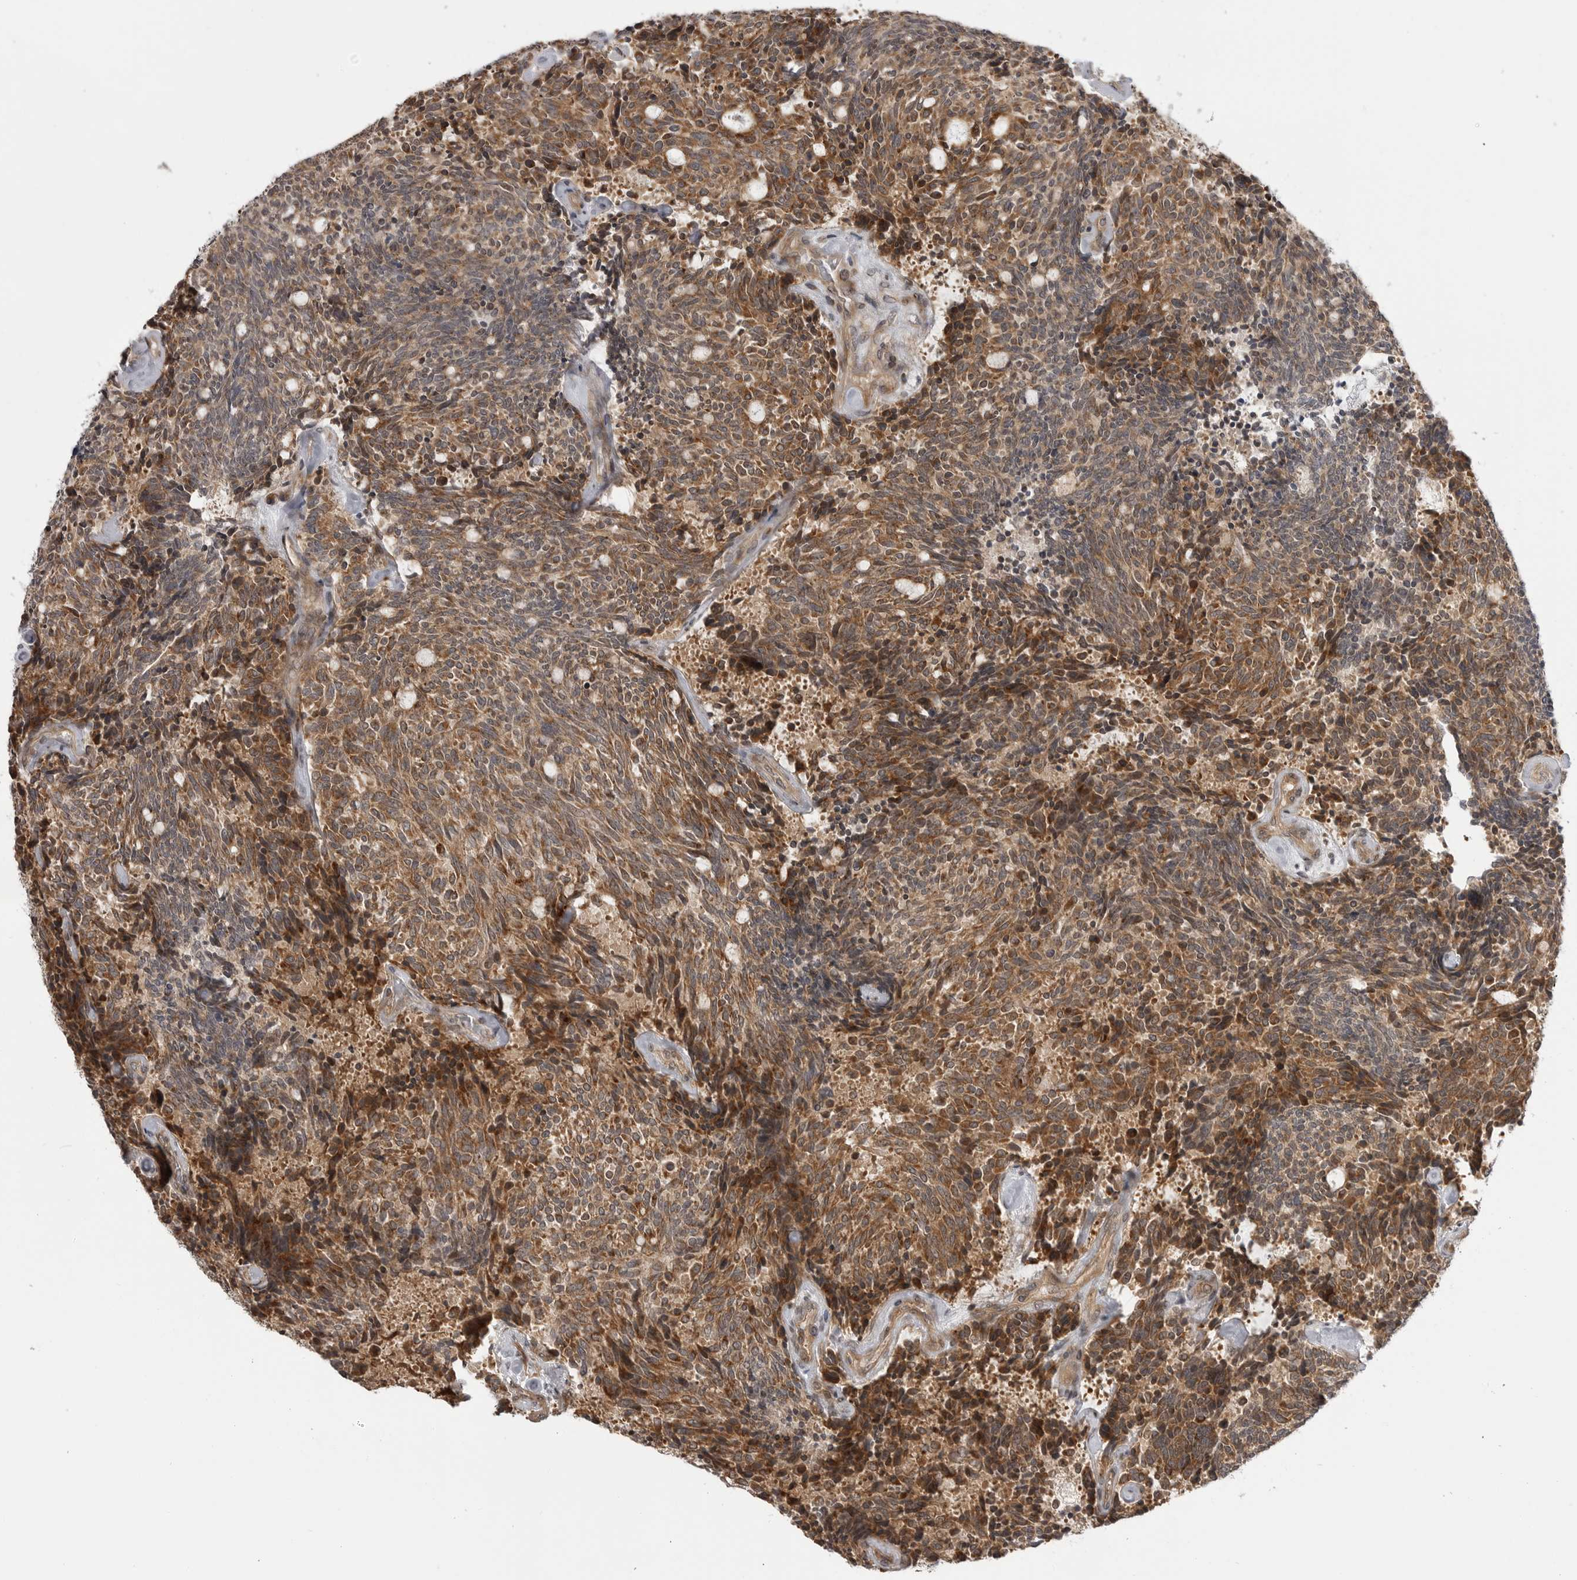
{"staining": {"intensity": "moderate", "quantity": ">75%", "location": "cytoplasmic/membranous"}, "tissue": "carcinoid", "cell_type": "Tumor cells", "image_type": "cancer", "snomed": [{"axis": "morphology", "description": "Carcinoid, malignant, NOS"}, {"axis": "topography", "description": "Pancreas"}], "caption": "A brown stain highlights moderate cytoplasmic/membranous staining of a protein in human carcinoid (malignant) tumor cells.", "gene": "LRRC45", "patient": {"sex": "female", "age": 54}}